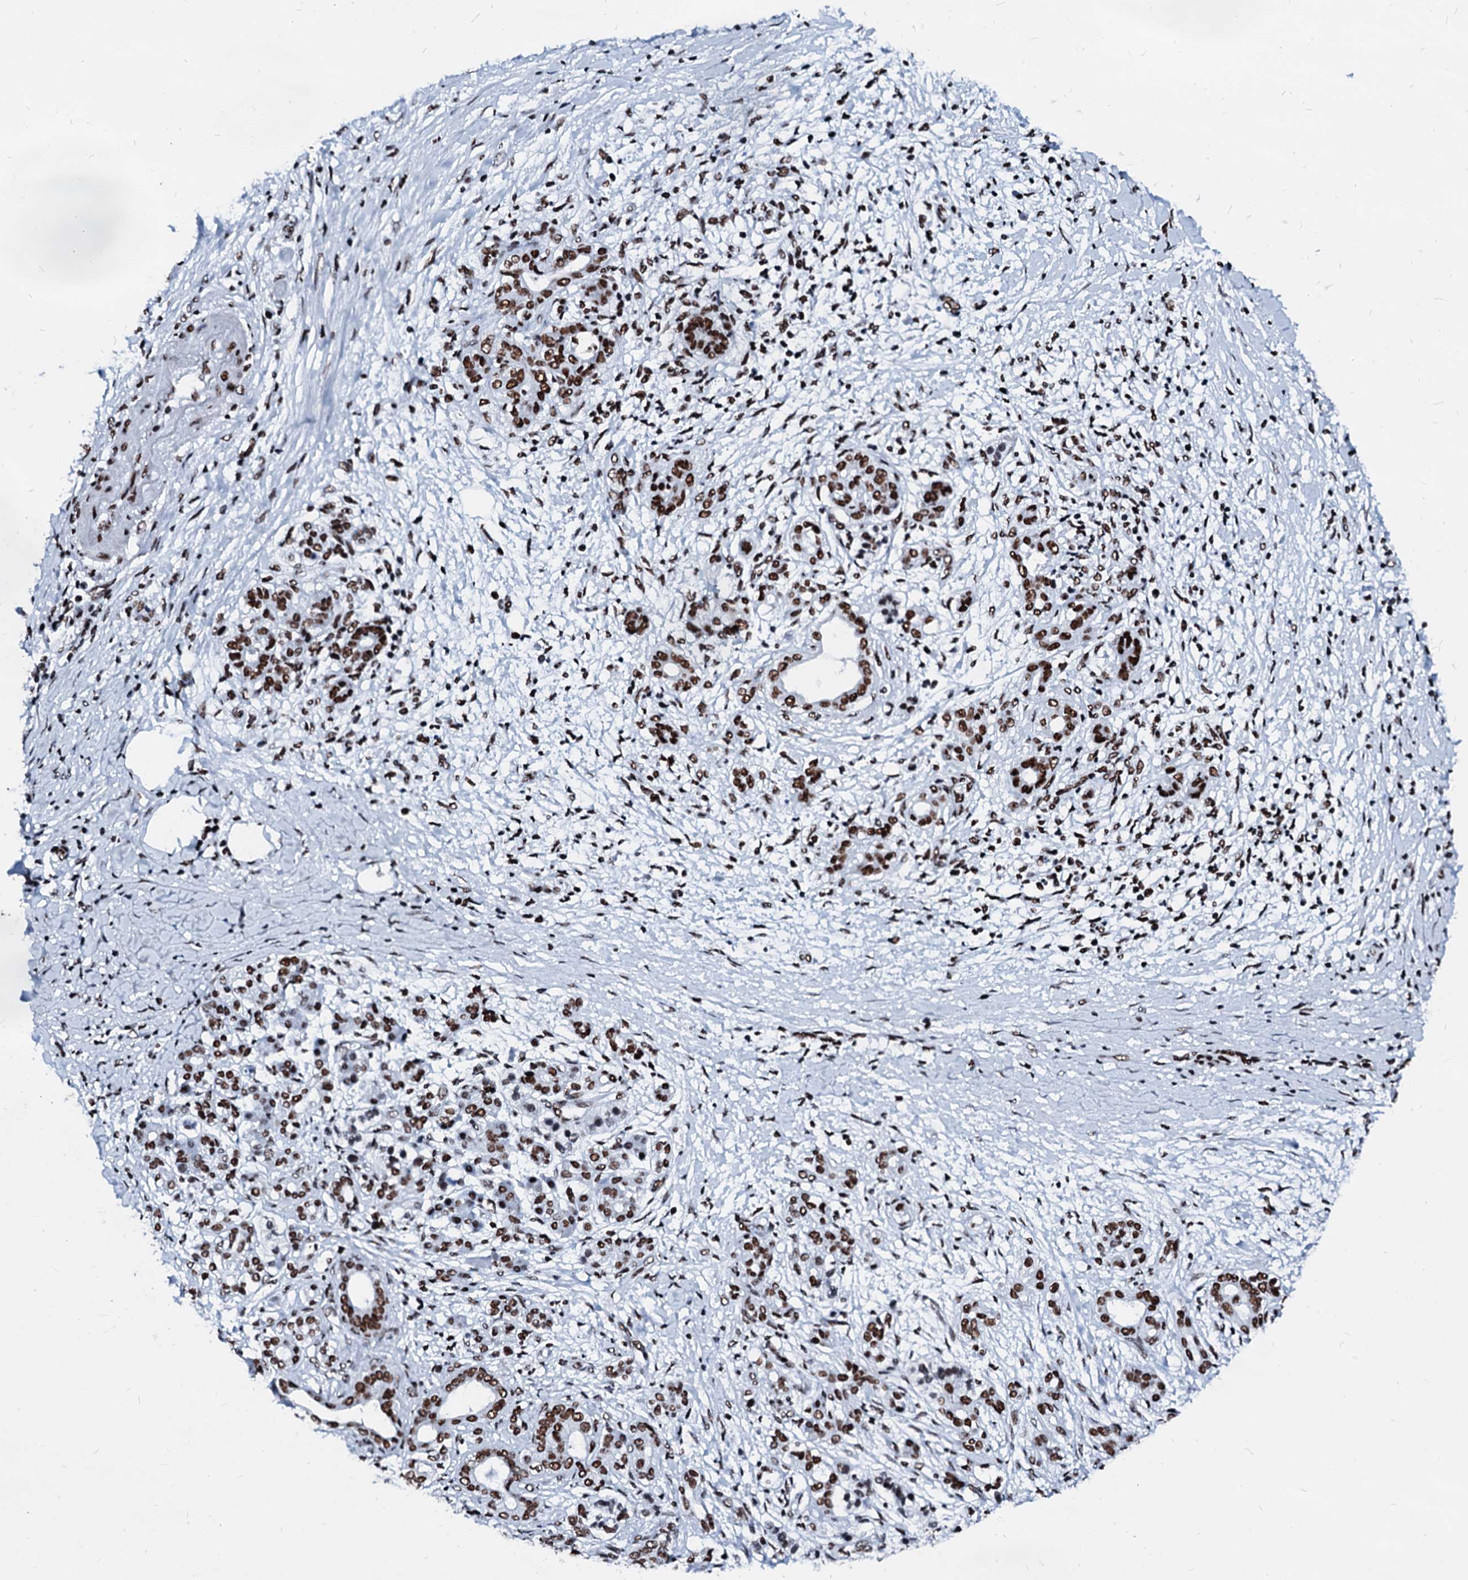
{"staining": {"intensity": "strong", "quantity": ">75%", "location": "nuclear"}, "tissue": "pancreatic cancer", "cell_type": "Tumor cells", "image_type": "cancer", "snomed": [{"axis": "morphology", "description": "Adenocarcinoma, NOS"}, {"axis": "topography", "description": "Pancreas"}], "caption": "Immunohistochemical staining of human adenocarcinoma (pancreatic) reveals high levels of strong nuclear positivity in approximately >75% of tumor cells. The staining was performed using DAB, with brown indicating positive protein expression. Nuclei are stained blue with hematoxylin.", "gene": "RALY", "patient": {"sex": "female", "age": 55}}